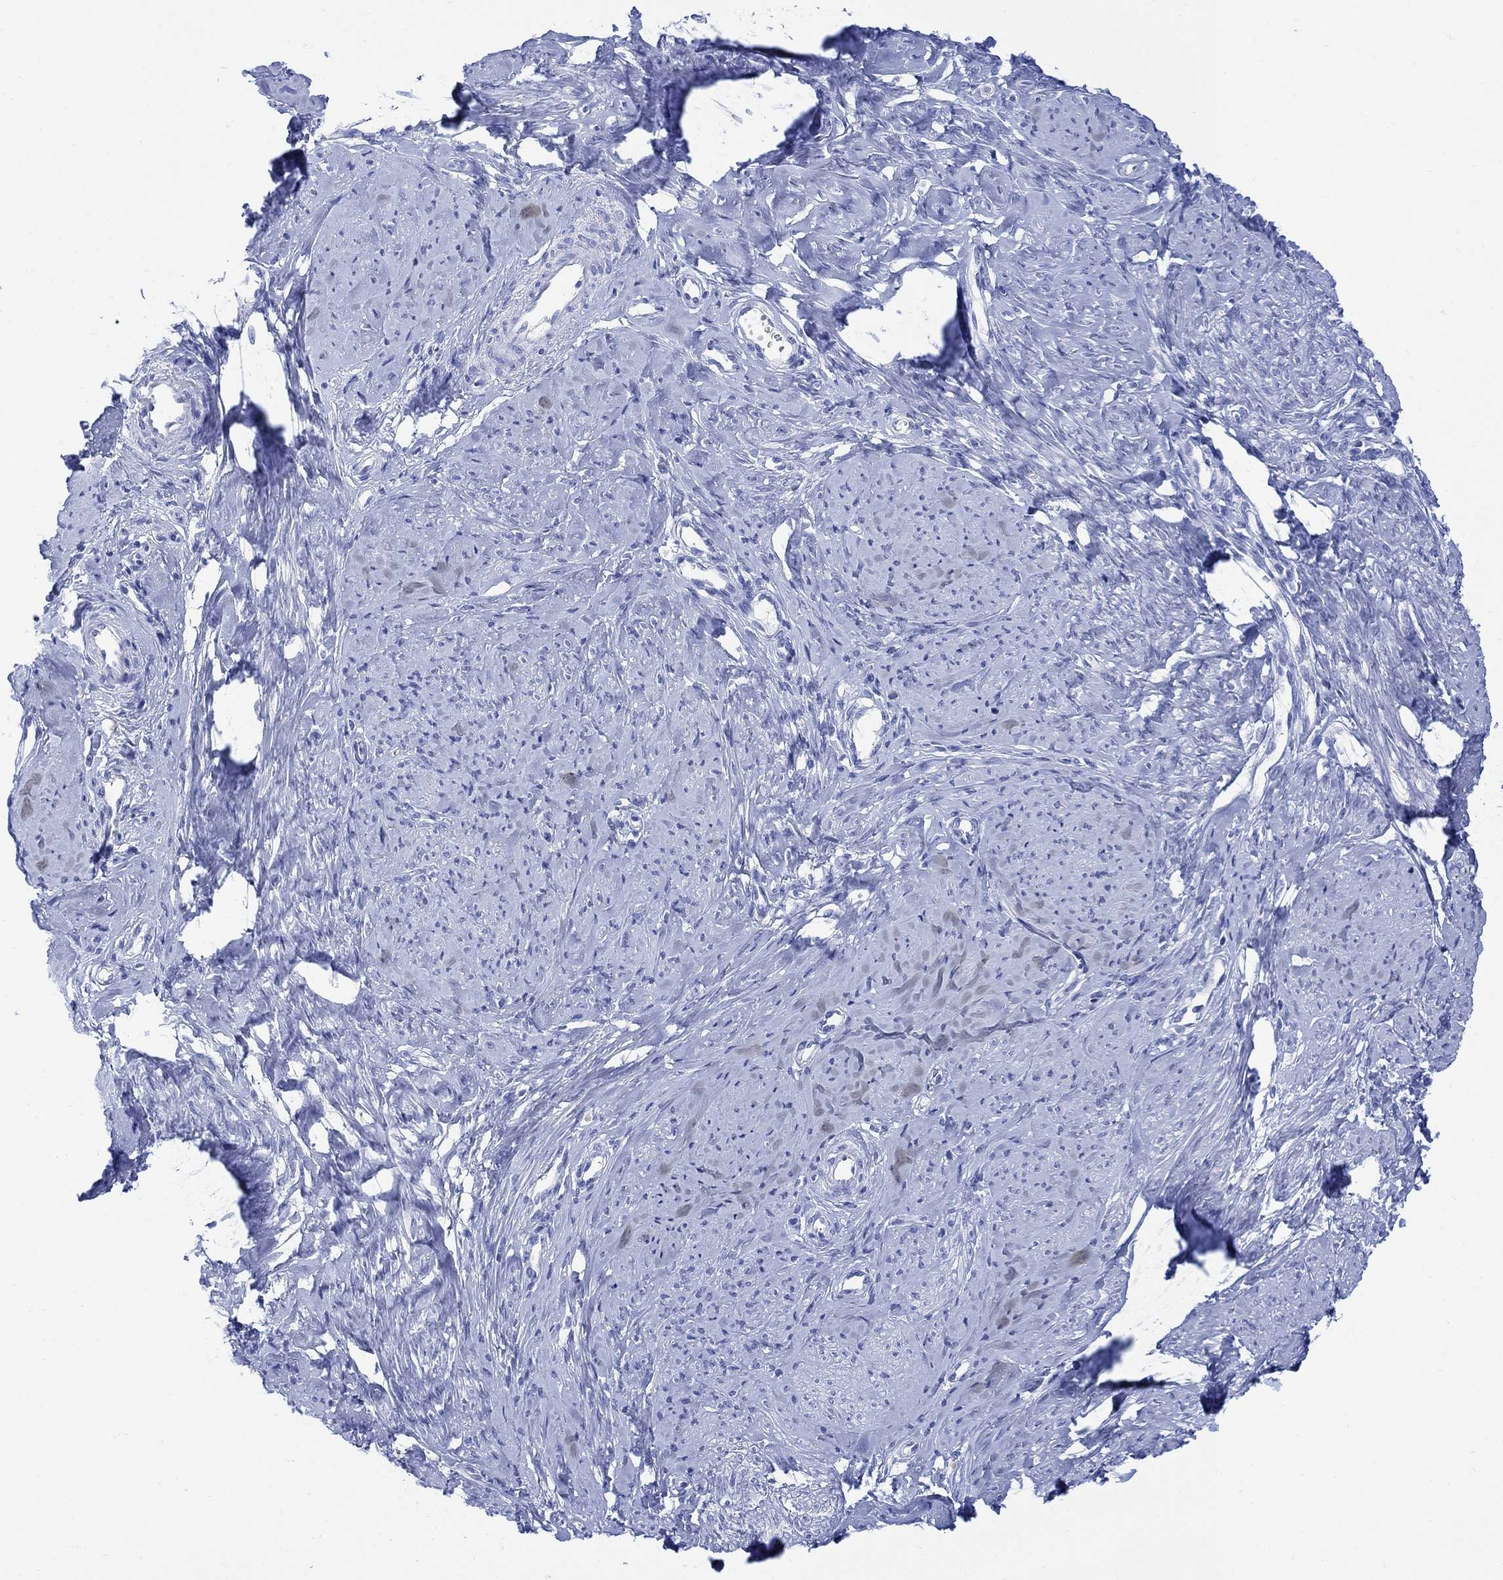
{"staining": {"intensity": "negative", "quantity": "none", "location": "none"}, "tissue": "smooth muscle", "cell_type": "Smooth muscle cells", "image_type": "normal", "snomed": [{"axis": "morphology", "description": "Normal tissue, NOS"}, {"axis": "topography", "description": "Smooth muscle"}], "caption": "The micrograph exhibits no significant expression in smooth muscle cells of smooth muscle. (DAB immunohistochemistry visualized using brightfield microscopy, high magnification).", "gene": "MYL1", "patient": {"sex": "female", "age": 48}}